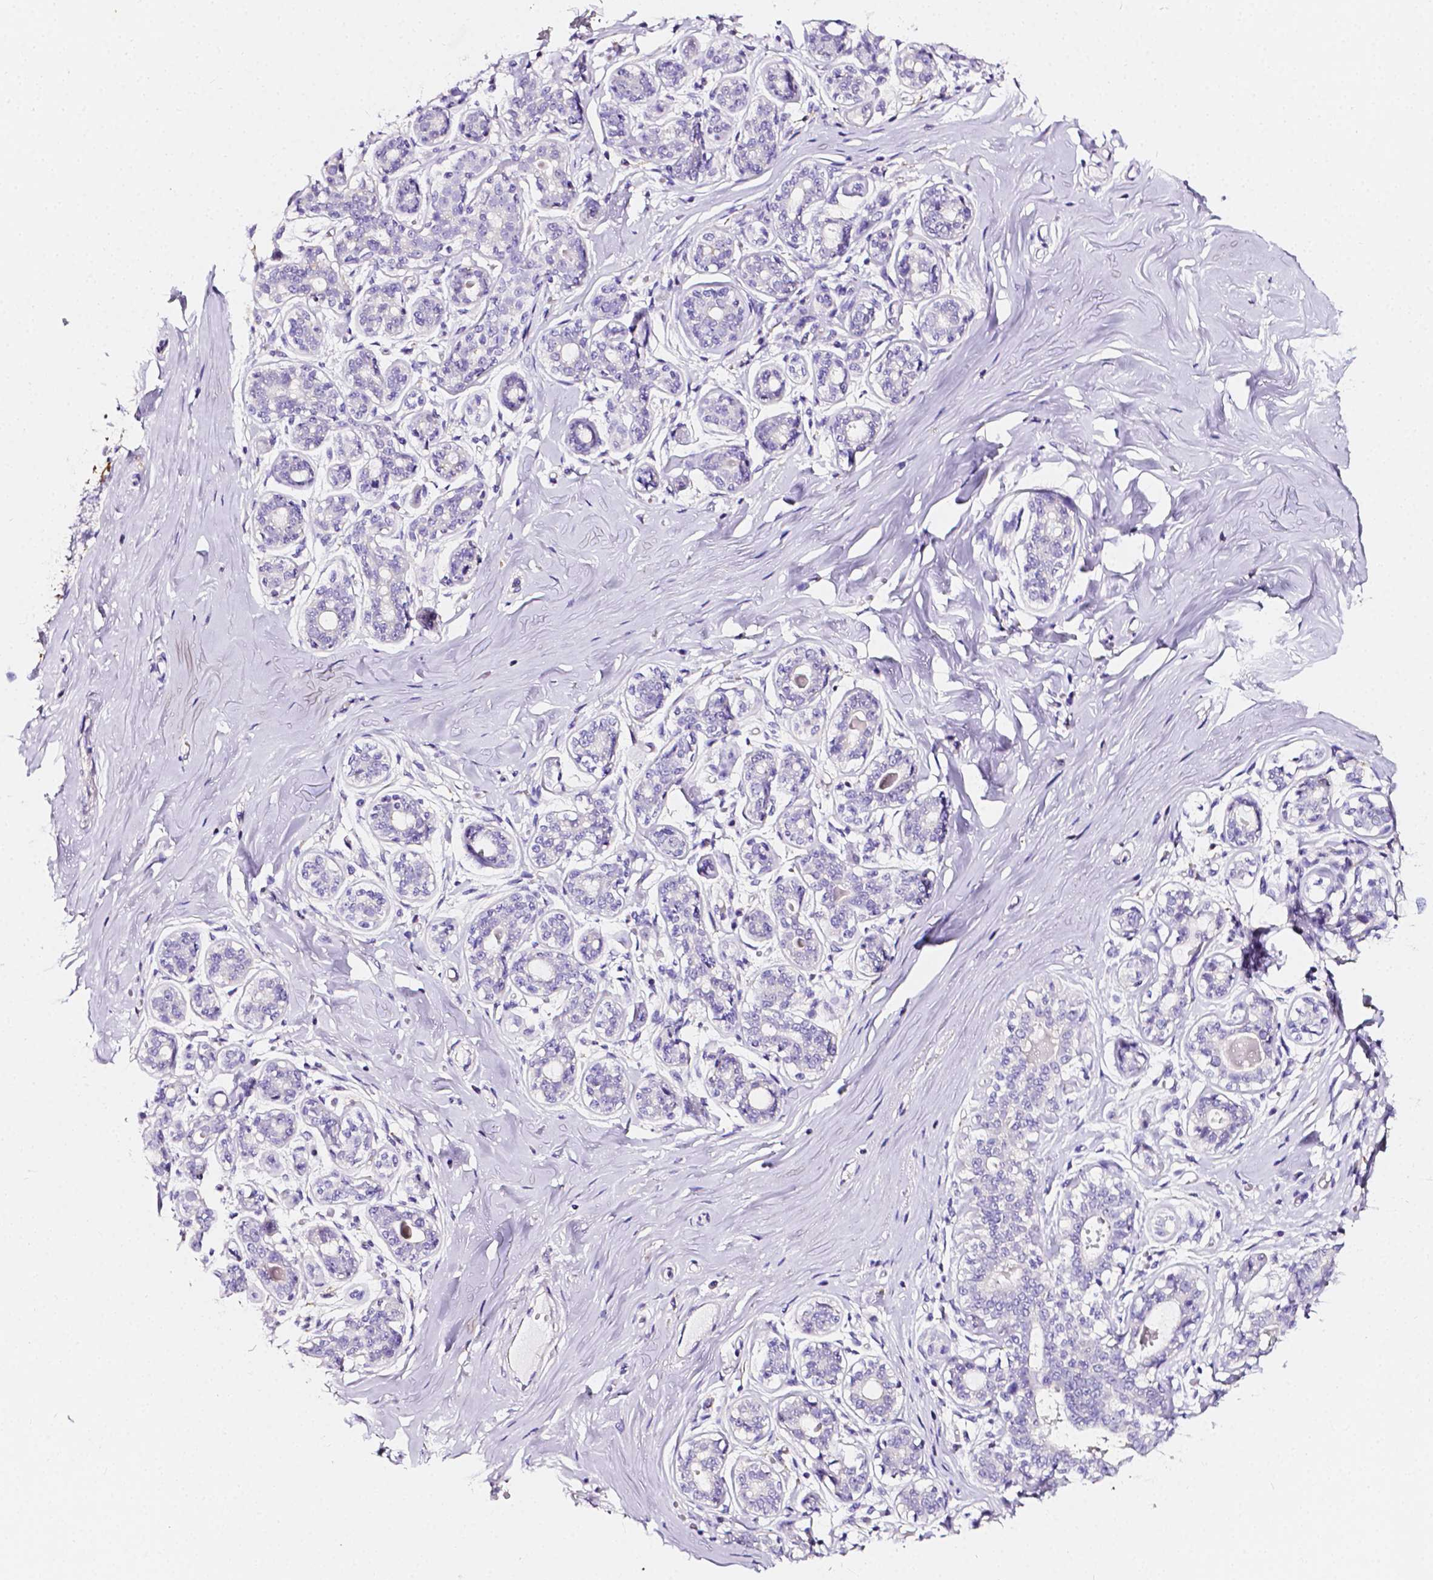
{"staining": {"intensity": "moderate", "quantity": ">75%", "location": "cytoplasmic/membranous"}, "tissue": "breast", "cell_type": "Adipocytes", "image_type": "normal", "snomed": [{"axis": "morphology", "description": "Normal tissue, NOS"}, {"axis": "topography", "description": "Skin"}, {"axis": "topography", "description": "Breast"}], "caption": "Breast stained with DAB (3,3'-diaminobenzidine) IHC exhibits medium levels of moderate cytoplasmic/membranous positivity in approximately >75% of adipocytes. (IHC, brightfield microscopy, high magnification).", "gene": "CLSTN2", "patient": {"sex": "female", "age": 43}}